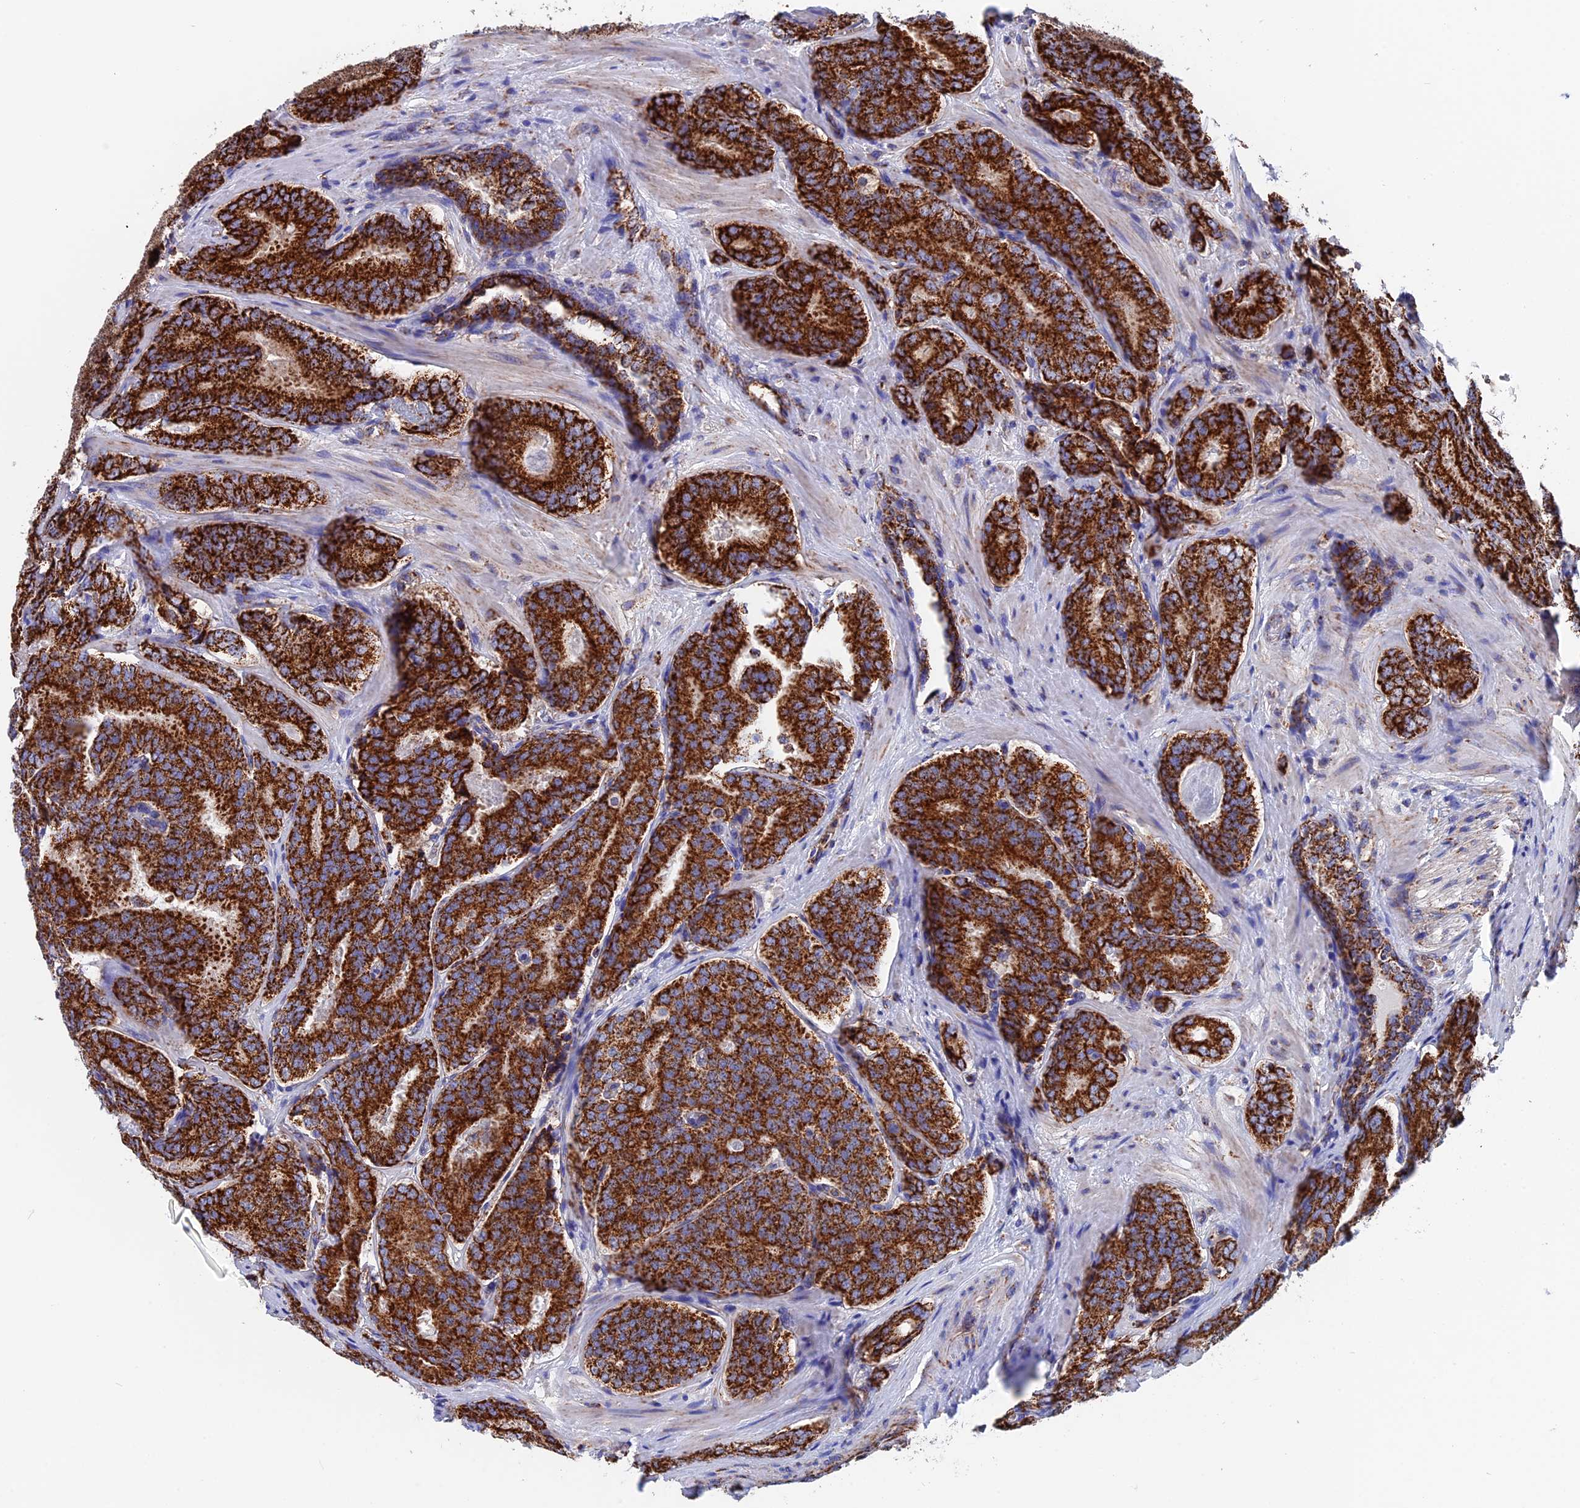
{"staining": {"intensity": "strong", "quantity": ">75%", "location": "cytoplasmic/membranous"}, "tissue": "prostate cancer", "cell_type": "Tumor cells", "image_type": "cancer", "snomed": [{"axis": "morphology", "description": "Adenocarcinoma, High grade"}, {"axis": "topography", "description": "Prostate"}], "caption": "Strong cytoplasmic/membranous staining for a protein is identified in approximately >75% of tumor cells of adenocarcinoma (high-grade) (prostate) using IHC.", "gene": "WDR83", "patient": {"sex": "male", "age": 63}}